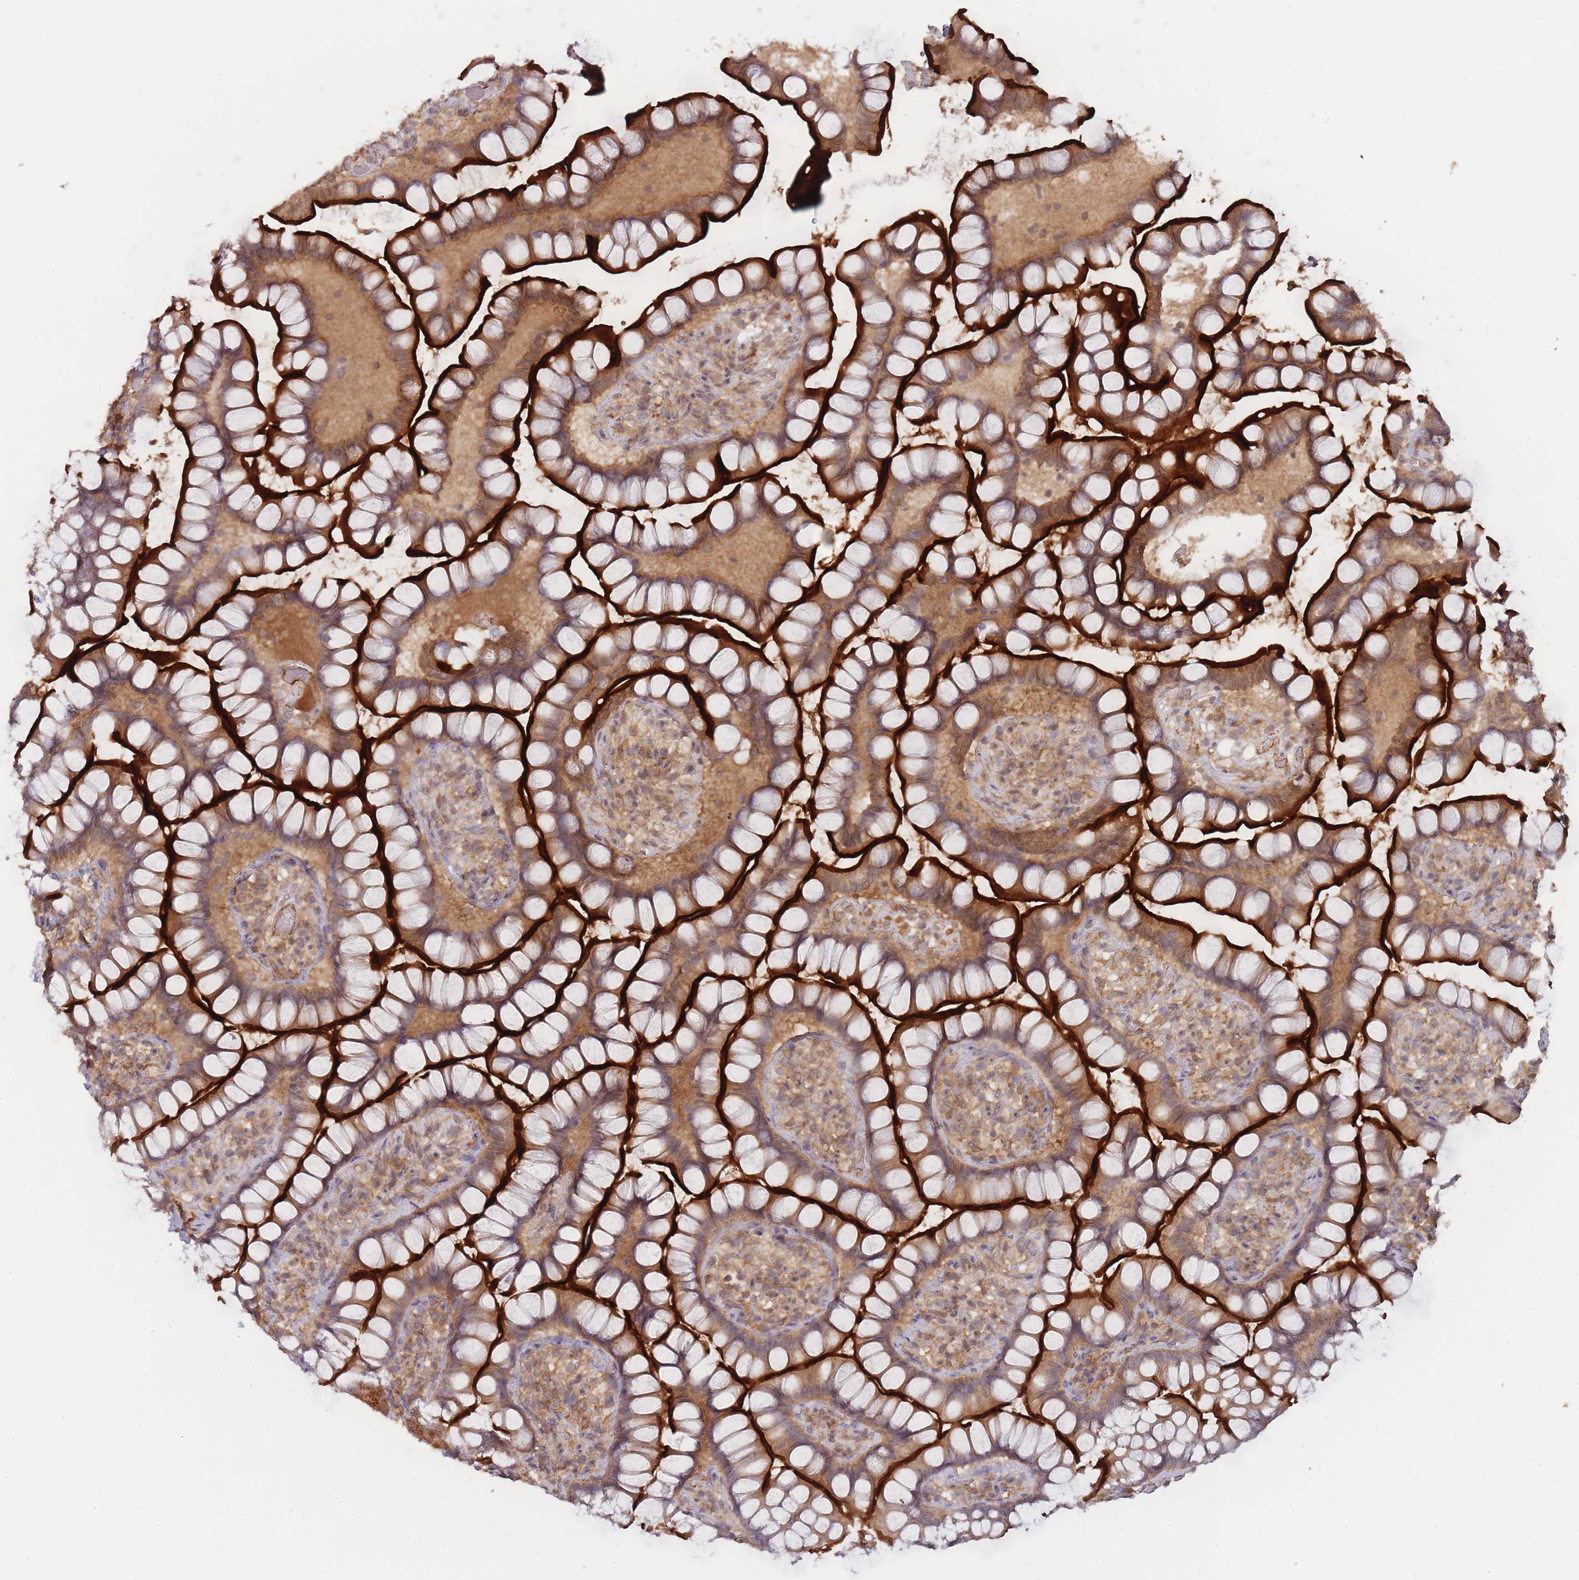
{"staining": {"intensity": "strong", "quantity": ">75%", "location": "cytoplasmic/membranous"}, "tissue": "small intestine", "cell_type": "Glandular cells", "image_type": "normal", "snomed": [{"axis": "morphology", "description": "Normal tissue, NOS"}, {"axis": "topography", "description": "Small intestine"}], "caption": "This is a photomicrograph of immunohistochemistry (IHC) staining of normal small intestine, which shows strong staining in the cytoplasmic/membranous of glandular cells.", "gene": "PIP4P1", "patient": {"sex": "male", "age": 70}}